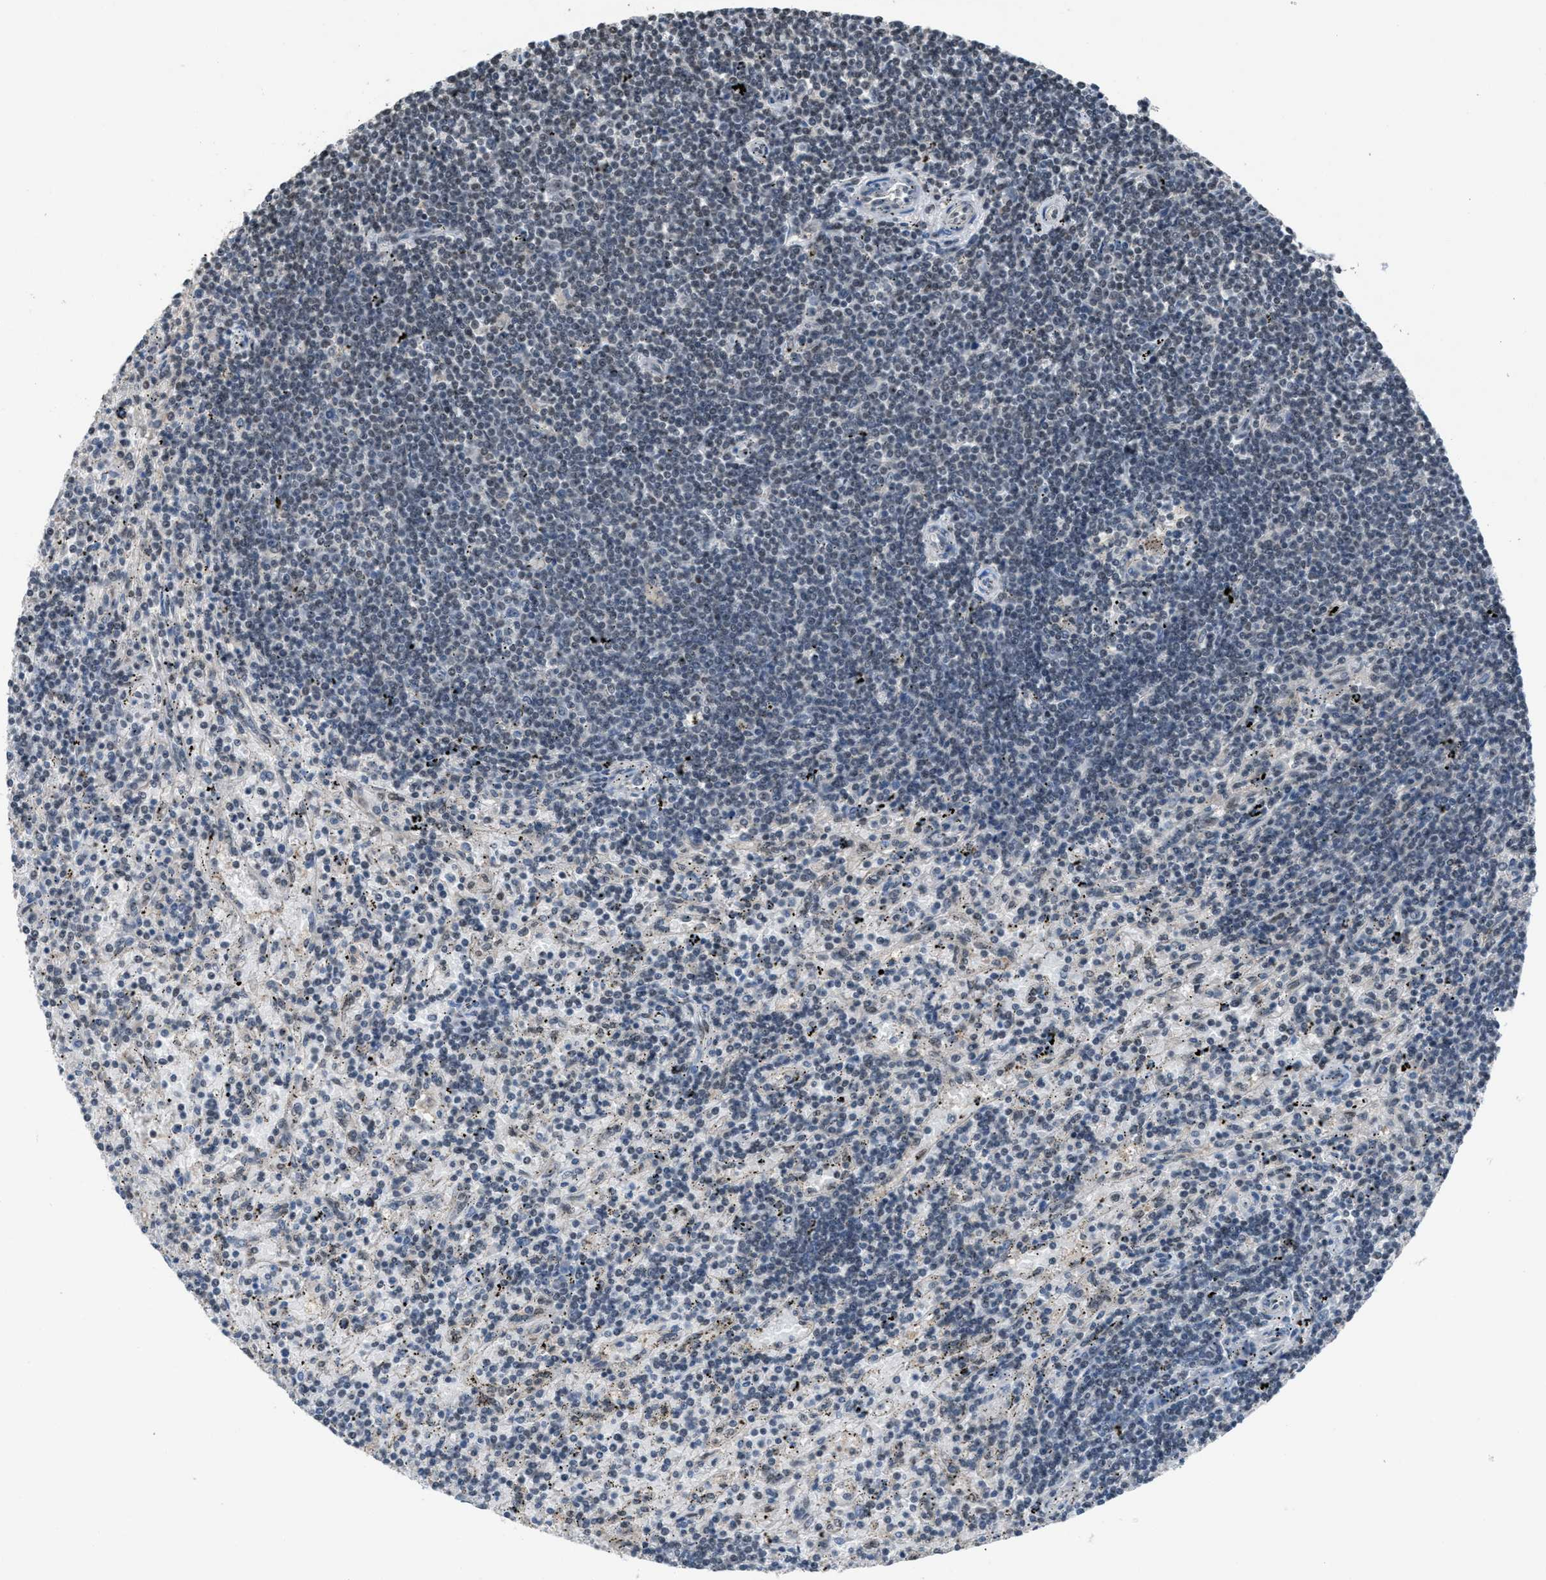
{"staining": {"intensity": "weak", "quantity": "<25%", "location": "nuclear"}, "tissue": "lymphoma", "cell_type": "Tumor cells", "image_type": "cancer", "snomed": [{"axis": "morphology", "description": "Malignant lymphoma, non-Hodgkin's type, Low grade"}, {"axis": "topography", "description": "Spleen"}], "caption": "This is a micrograph of immunohistochemistry (IHC) staining of low-grade malignant lymphoma, non-Hodgkin's type, which shows no expression in tumor cells.", "gene": "ZNF276", "patient": {"sex": "male", "age": 76}}